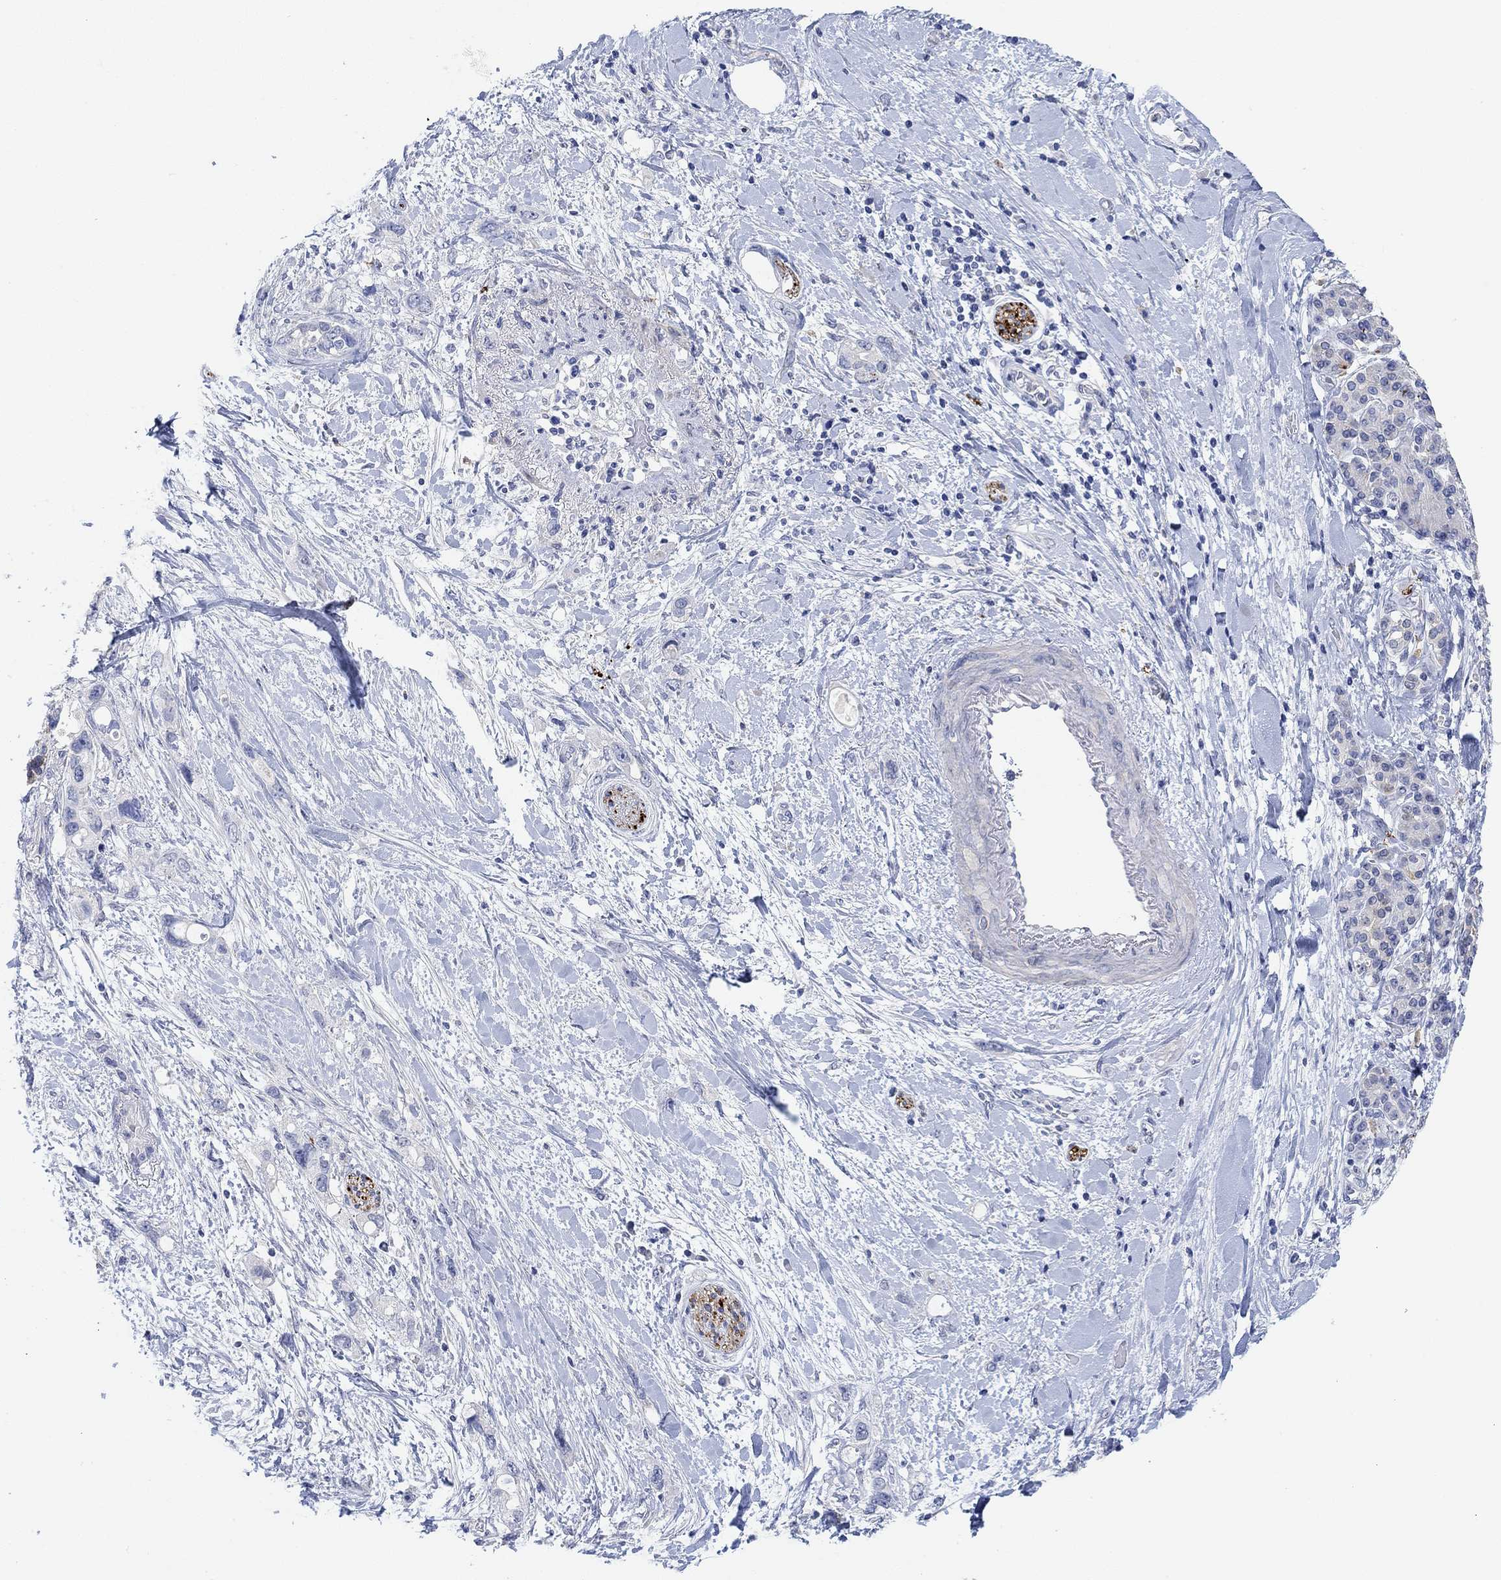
{"staining": {"intensity": "negative", "quantity": "none", "location": "none"}, "tissue": "pancreatic cancer", "cell_type": "Tumor cells", "image_type": "cancer", "snomed": [{"axis": "morphology", "description": "Adenocarcinoma, NOS"}, {"axis": "topography", "description": "Pancreas"}], "caption": "Tumor cells show no significant protein staining in pancreatic cancer (adenocarcinoma). (DAB immunohistochemistry, high magnification).", "gene": "VAT1L", "patient": {"sex": "female", "age": 56}}